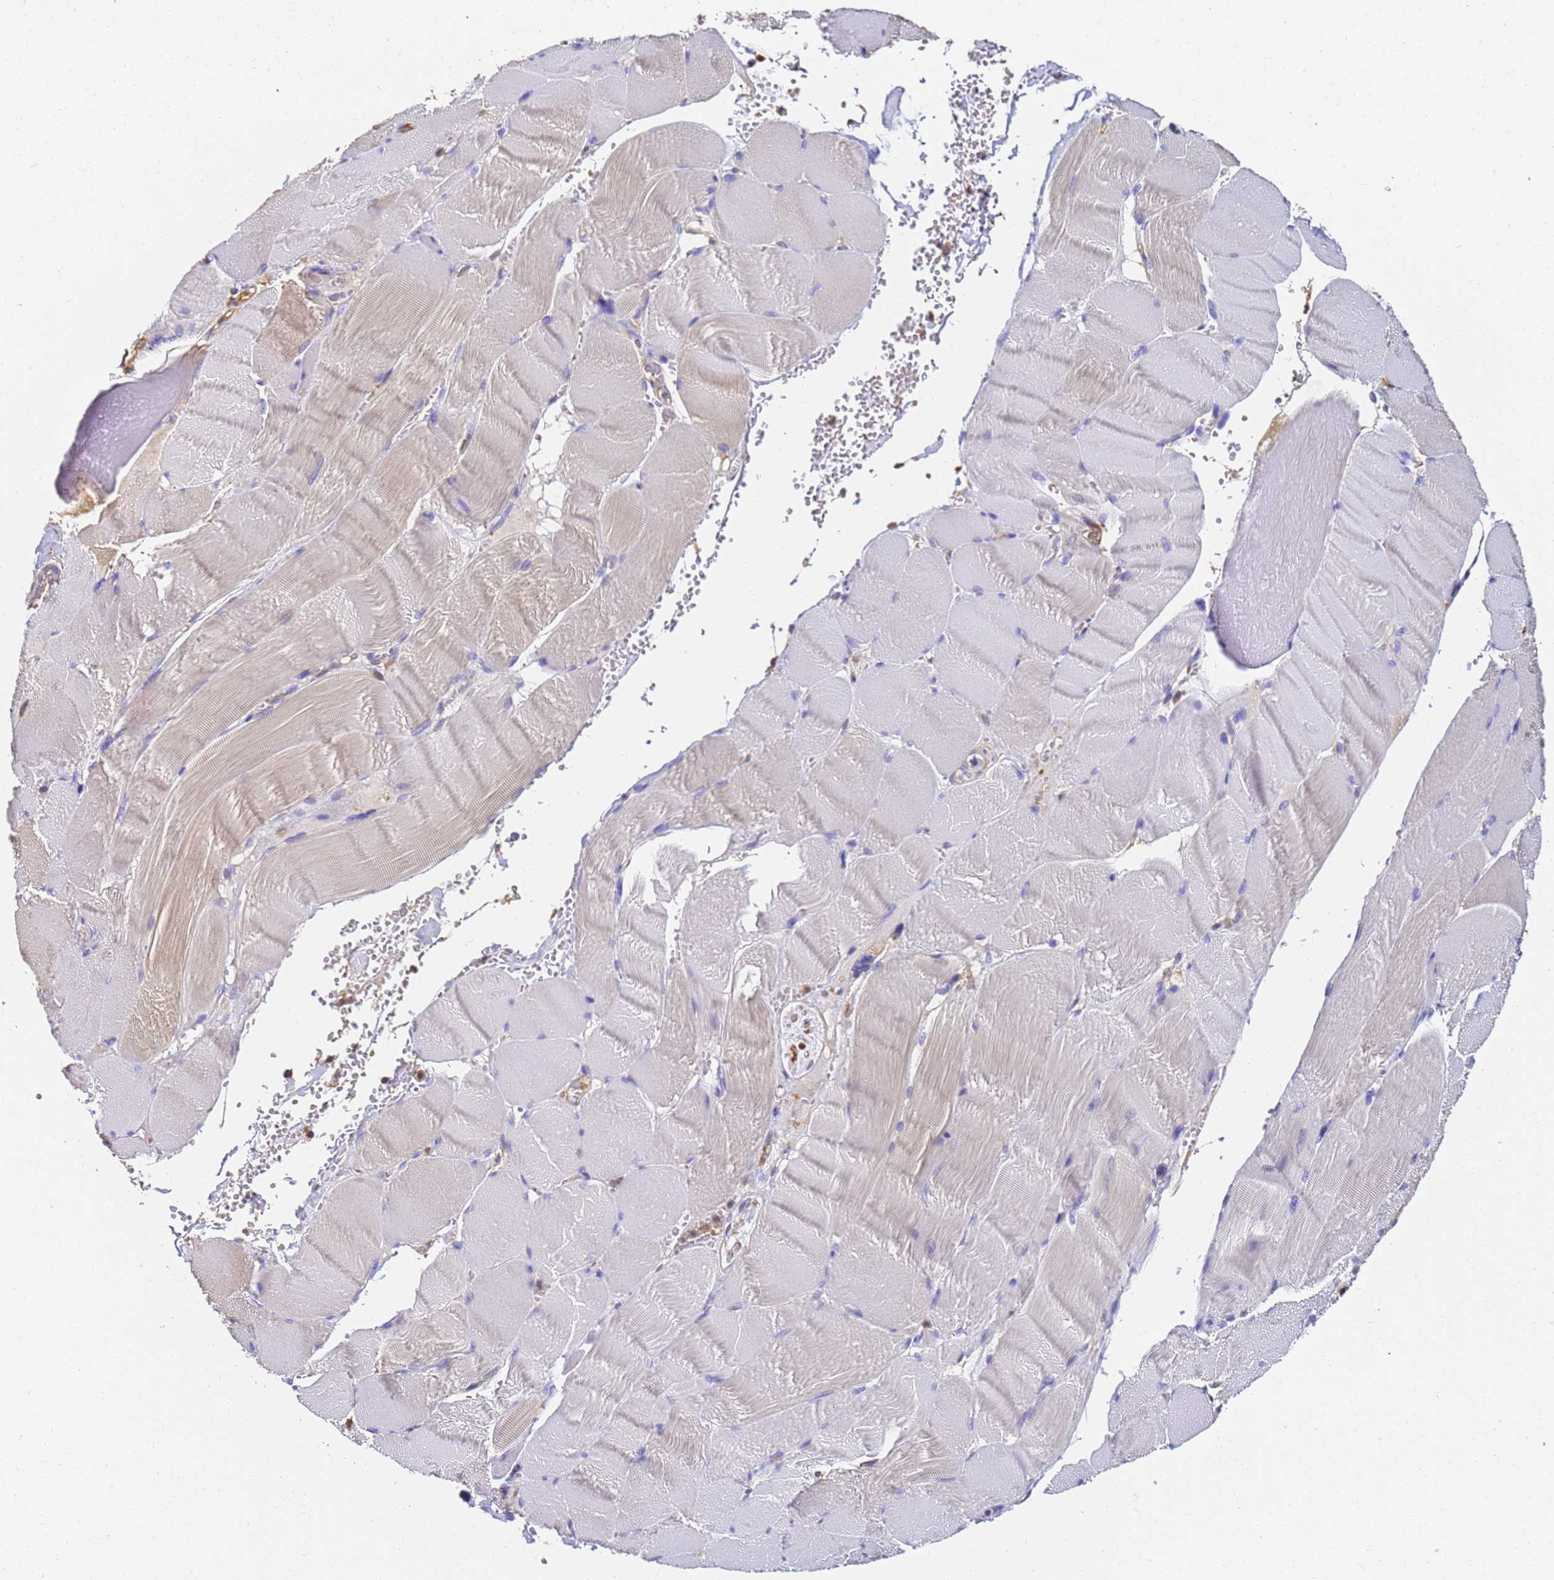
{"staining": {"intensity": "negative", "quantity": "none", "location": "none"}, "tissue": "adipose tissue", "cell_type": "Adipocytes", "image_type": "normal", "snomed": [{"axis": "morphology", "description": "Normal tissue, NOS"}, {"axis": "topography", "description": "Skeletal muscle"}, {"axis": "topography", "description": "Peripheral nerve tissue"}], "caption": "This is an immunohistochemistry histopathology image of unremarkable human adipose tissue. There is no staining in adipocytes.", "gene": "NME1", "patient": {"sex": "female", "age": 55}}